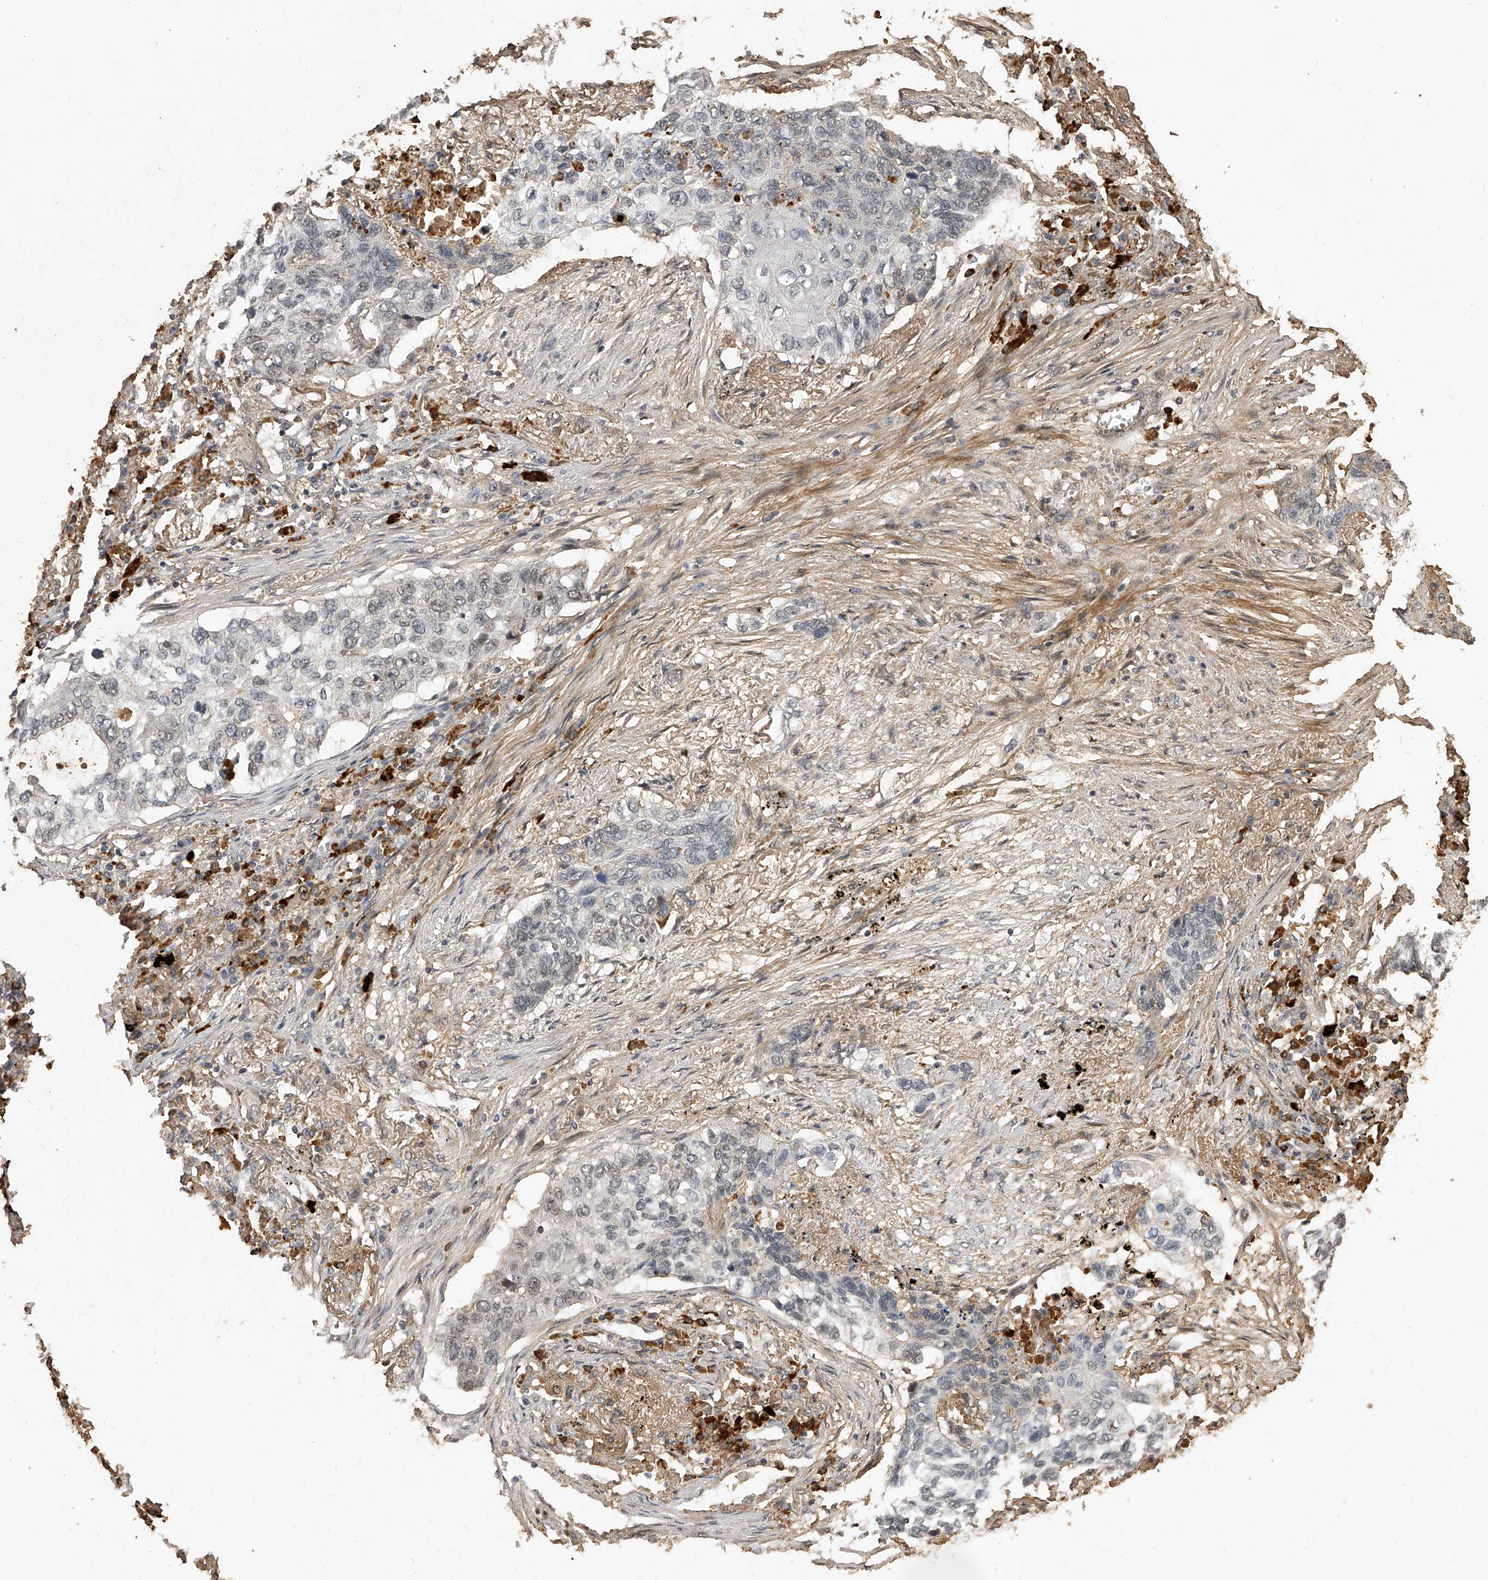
{"staining": {"intensity": "negative", "quantity": "none", "location": "none"}, "tissue": "lung cancer", "cell_type": "Tumor cells", "image_type": "cancer", "snomed": [{"axis": "morphology", "description": "Squamous cell carcinoma, NOS"}, {"axis": "topography", "description": "Lung"}], "caption": "An immunohistochemistry micrograph of lung squamous cell carcinoma is shown. There is no staining in tumor cells of lung squamous cell carcinoma.", "gene": "CFAP410", "patient": {"sex": "female", "age": 63}}